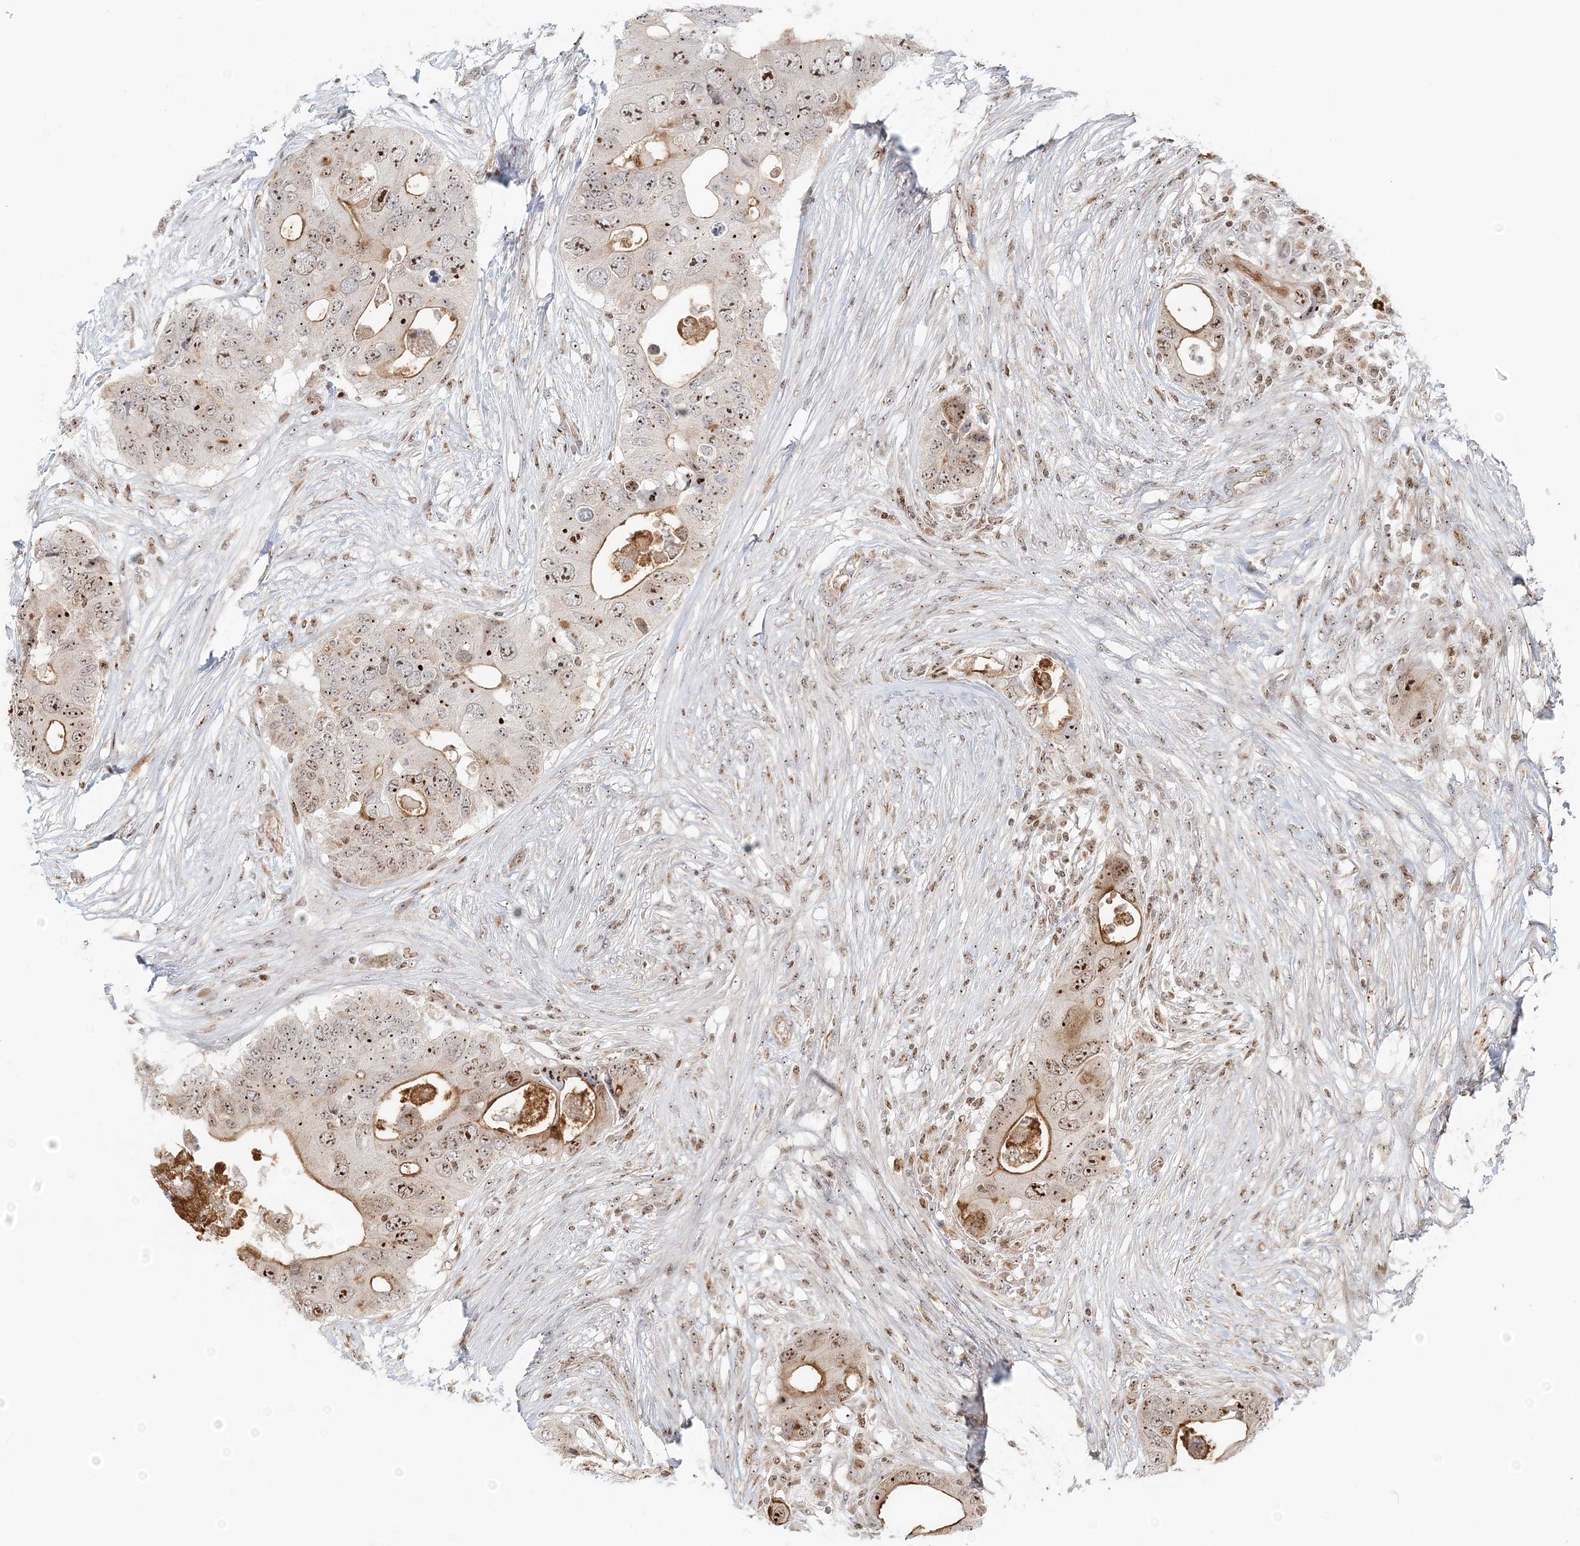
{"staining": {"intensity": "moderate", "quantity": ">75%", "location": "nuclear"}, "tissue": "colorectal cancer", "cell_type": "Tumor cells", "image_type": "cancer", "snomed": [{"axis": "morphology", "description": "Adenocarcinoma, NOS"}, {"axis": "topography", "description": "Colon"}], "caption": "Immunohistochemistry (DAB (3,3'-diaminobenzidine)) staining of human colorectal cancer (adenocarcinoma) demonstrates moderate nuclear protein positivity in approximately >75% of tumor cells. The protein is shown in brown color, while the nuclei are stained blue.", "gene": "UBE2F", "patient": {"sex": "male", "age": 71}}